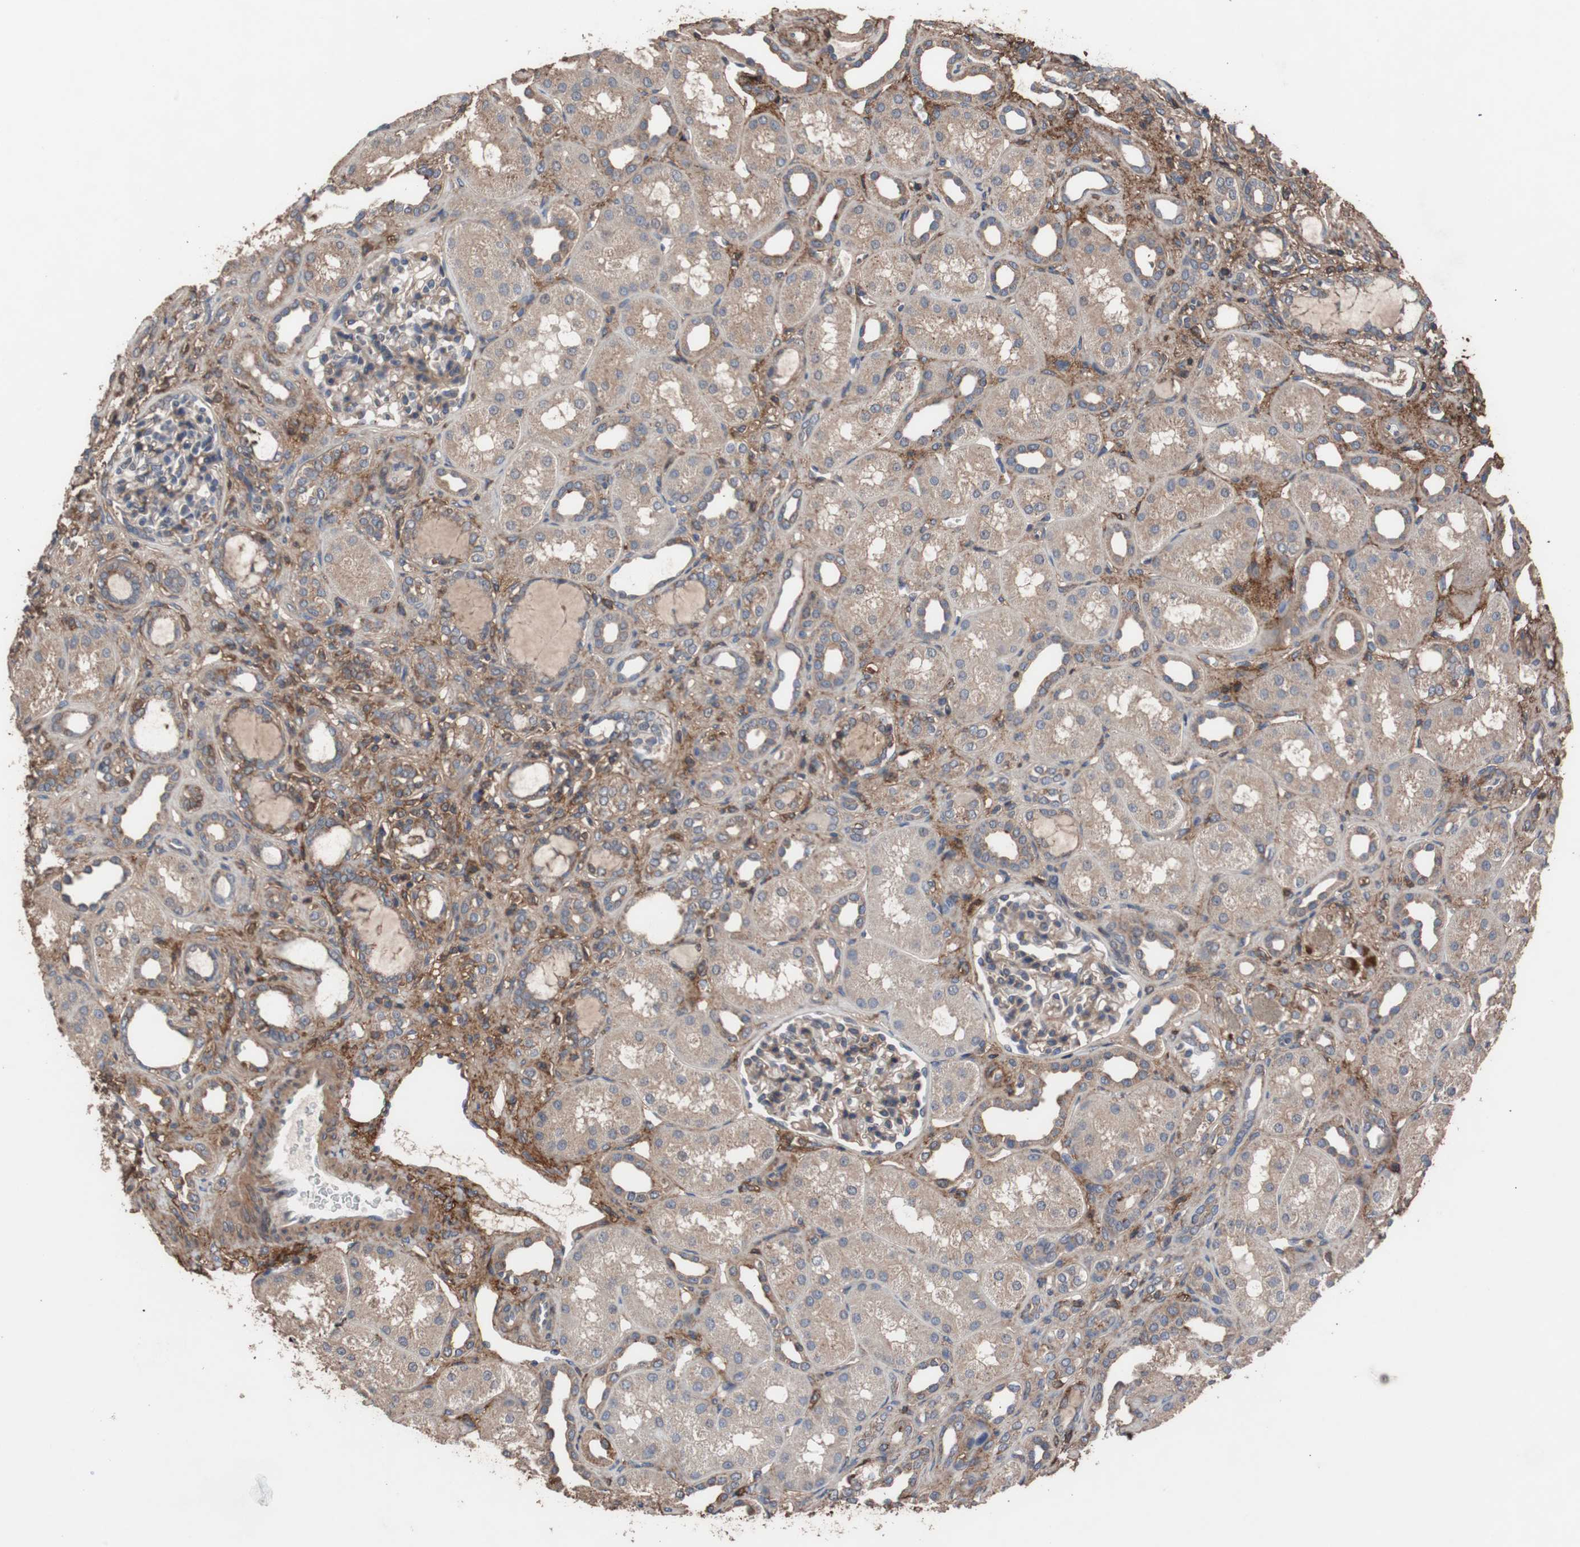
{"staining": {"intensity": "weak", "quantity": ">75%", "location": "cytoplasmic/membranous"}, "tissue": "kidney", "cell_type": "Cells in glomeruli", "image_type": "normal", "snomed": [{"axis": "morphology", "description": "Normal tissue, NOS"}, {"axis": "topography", "description": "Kidney"}], "caption": "Immunohistochemical staining of unremarkable human kidney exhibits low levels of weak cytoplasmic/membranous staining in approximately >75% of cells in glomeruli.", "gene": "COL6A2", "patient": {"sex": "male", "age": 7}}